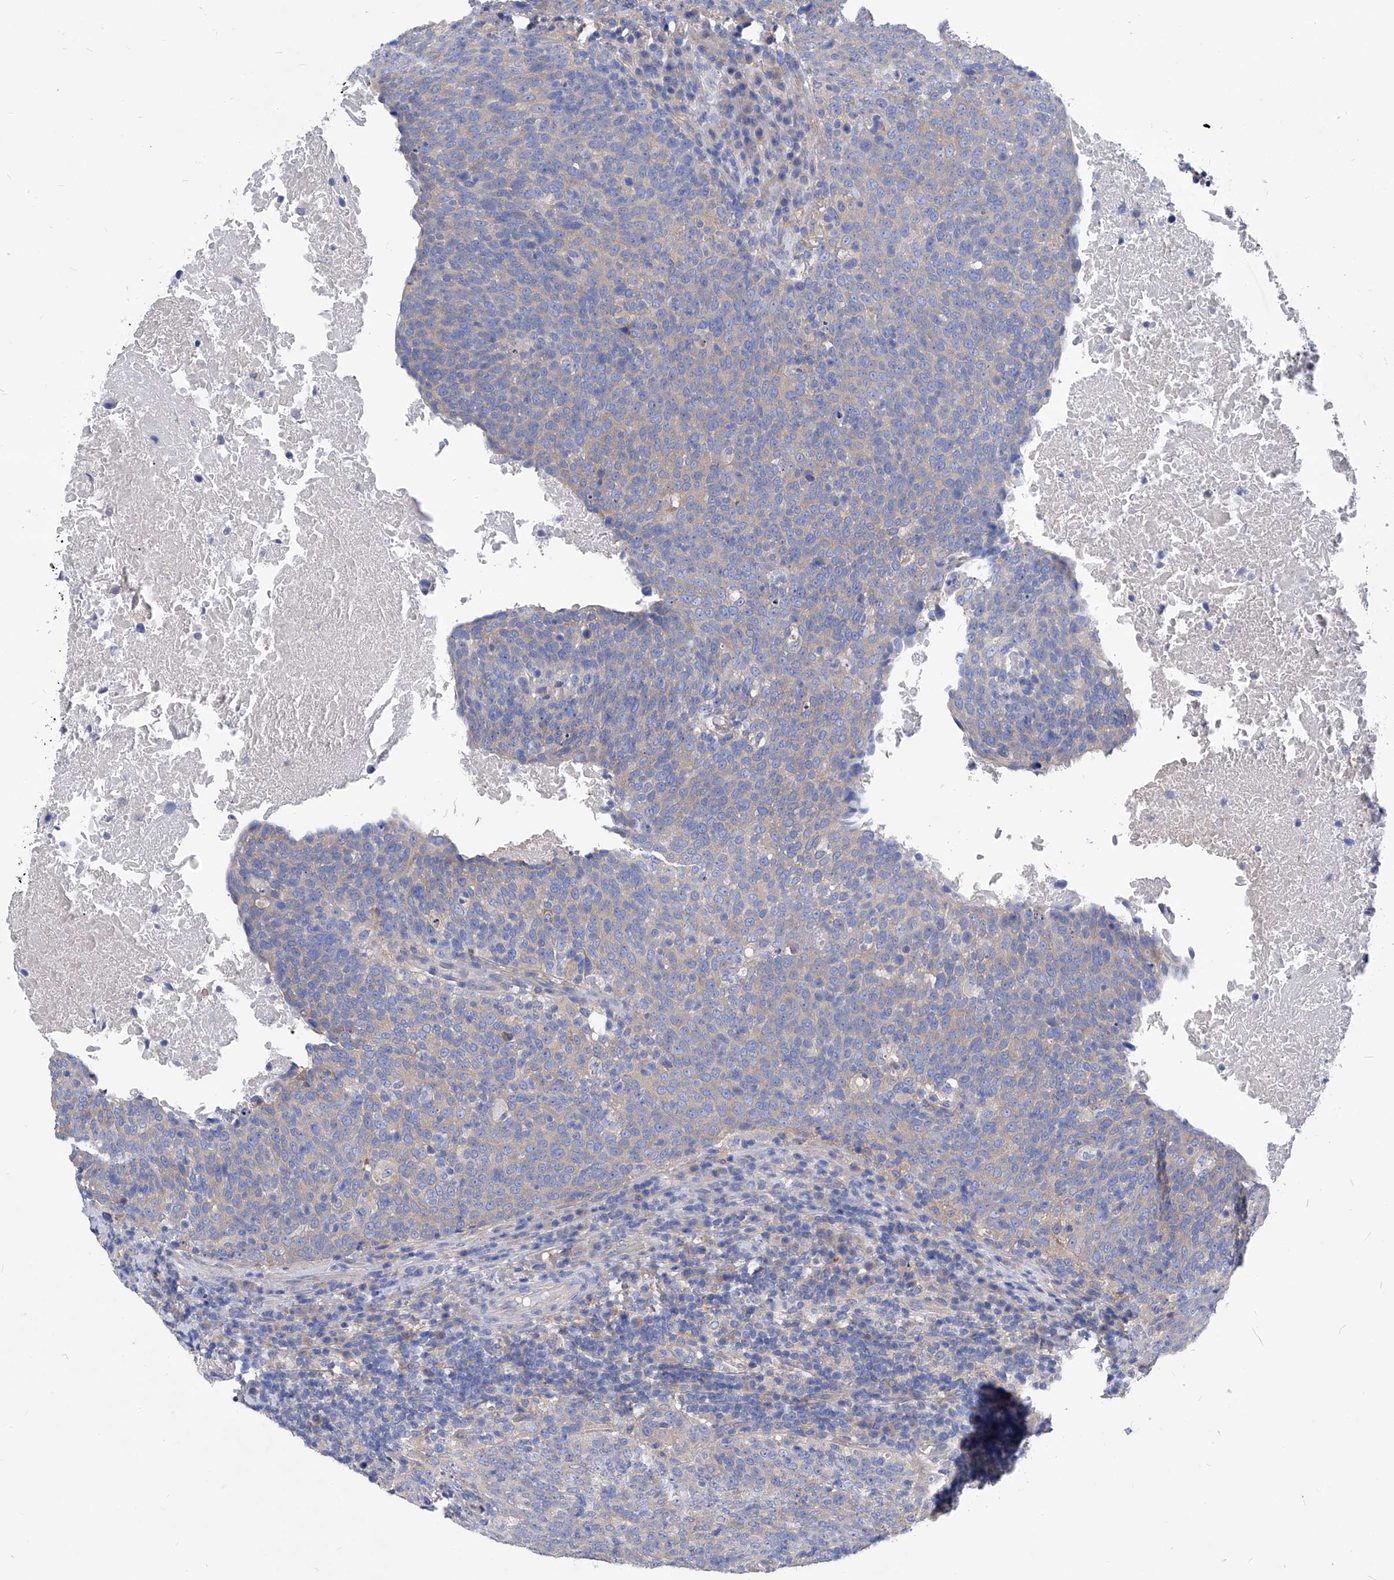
{"staining": {"intensity": "negative", "quantity": "none", "location": "none"}, "tissue": "head and neck cancer", "cell_type": "Tumor cells", "image_type": "cancer", "snomed": [{"axis": "morphology", "description": "Squamous cell carcinoma, NOS"}, {"axis": "morphology", "description": "Squamous cell carcinoma, metastatic, NOS"}, {"axis": "topography", "description": "Lymph node"}, {"axis": "topography", "description": "Head-Neck"}], "caption": "This is a image of IHC staining of metastatic squamous cell carcinoma (head and neck), which shows no expression in tumor cells.", "gene": "XPNPEP1", "patient": {"sex": "male", "age": 62}}